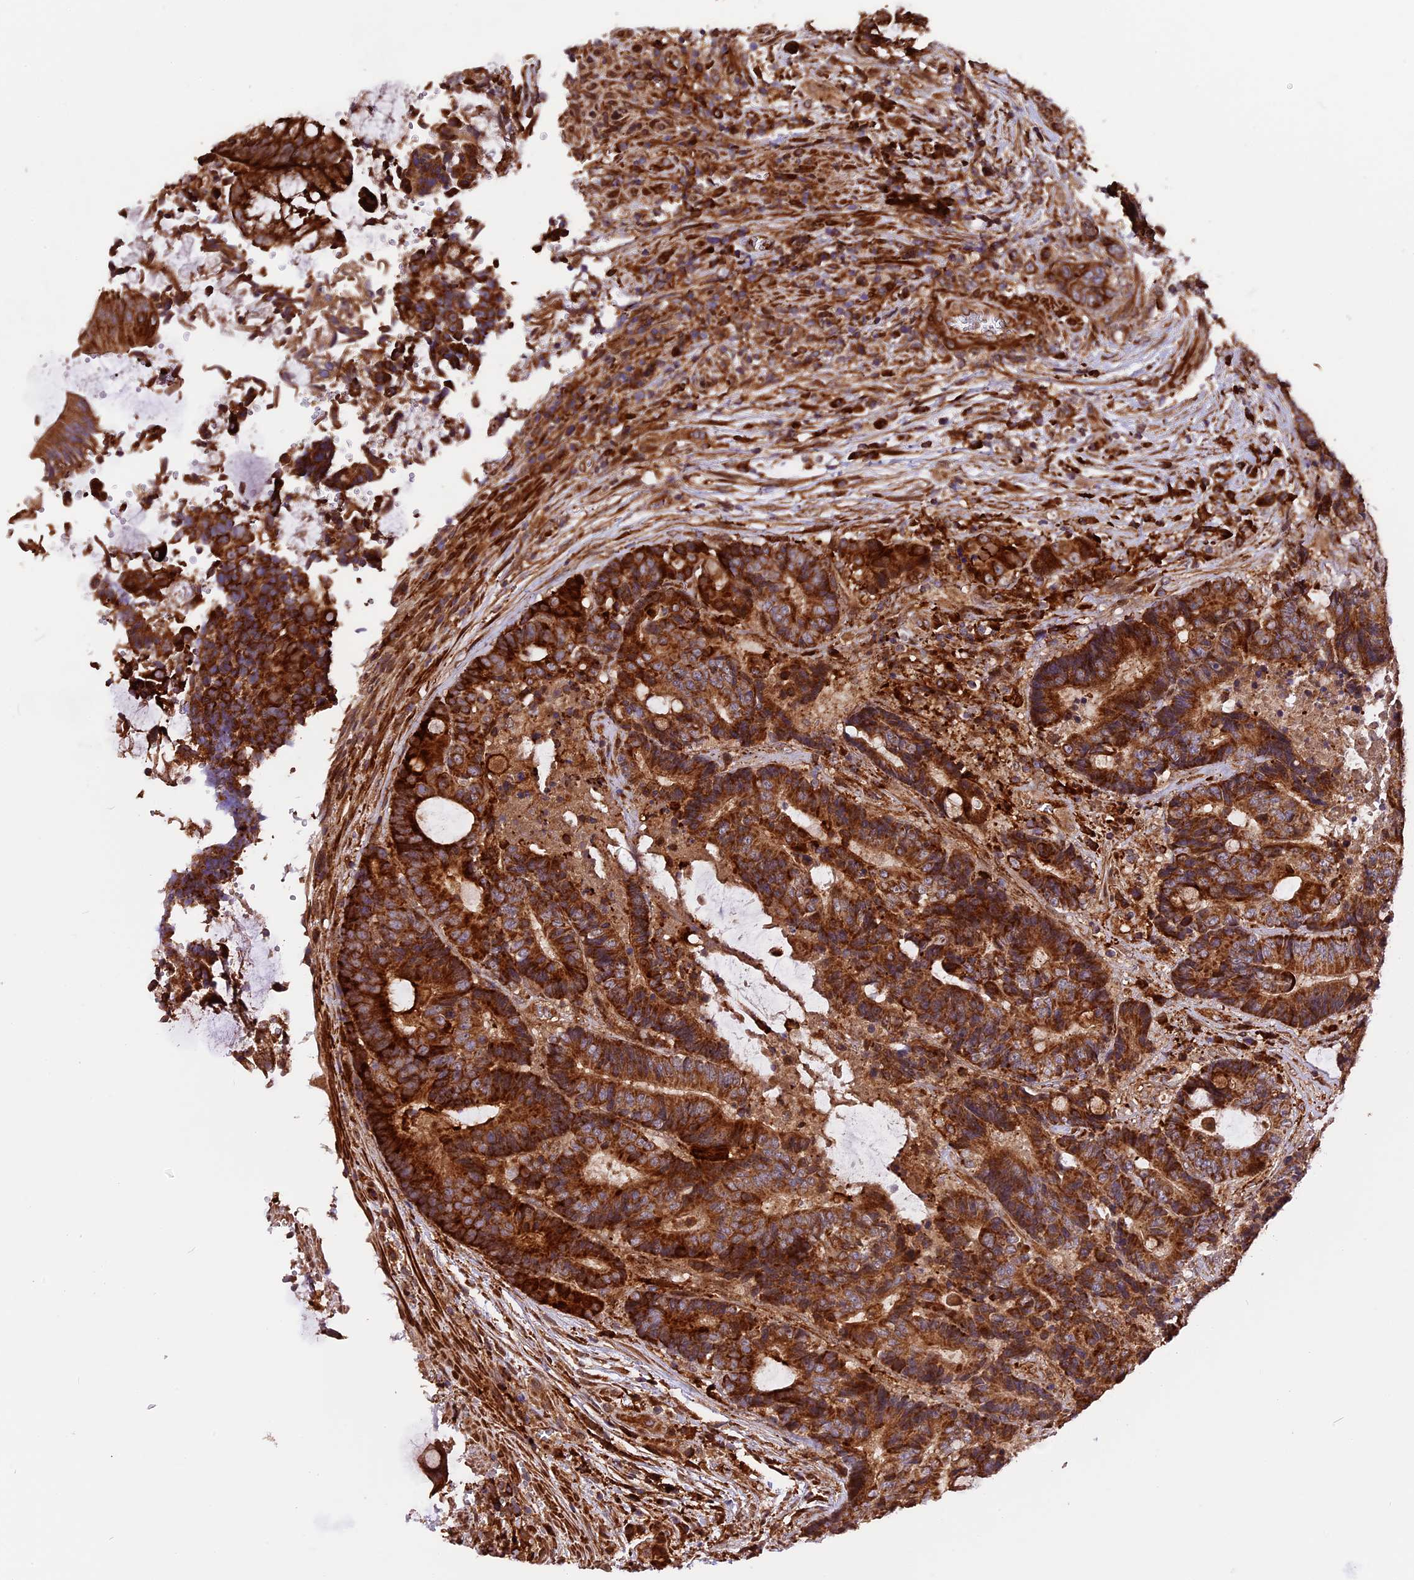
{"staining": {"intensity": "strong", "quantity": ">75%", "location": "cytoplasmic/membranous"}, "tissue": "colorectal cancer", "cell_type": "Tumor cells", "image_type": "cancer", "snomed": [{"axis": "morphology", "description": "Adenocarcinoma, NOS"}, {"axis": "topography", "description": "Rectum"}], "caption": "Immunohistochemistry staining of colorectal cancer, which demonstrates high levels of strong cytoplasmic/membranous expression in about >75% of tumor cells indicating strong cytoplasmic/membranous protein positivity. The staining was performed using DAB (brown) for protein detection and nuclei were counterstained in hematoxylin (blue).", "gene": "HERPUD1", "patient": {"sex": "male", "age": 69}}